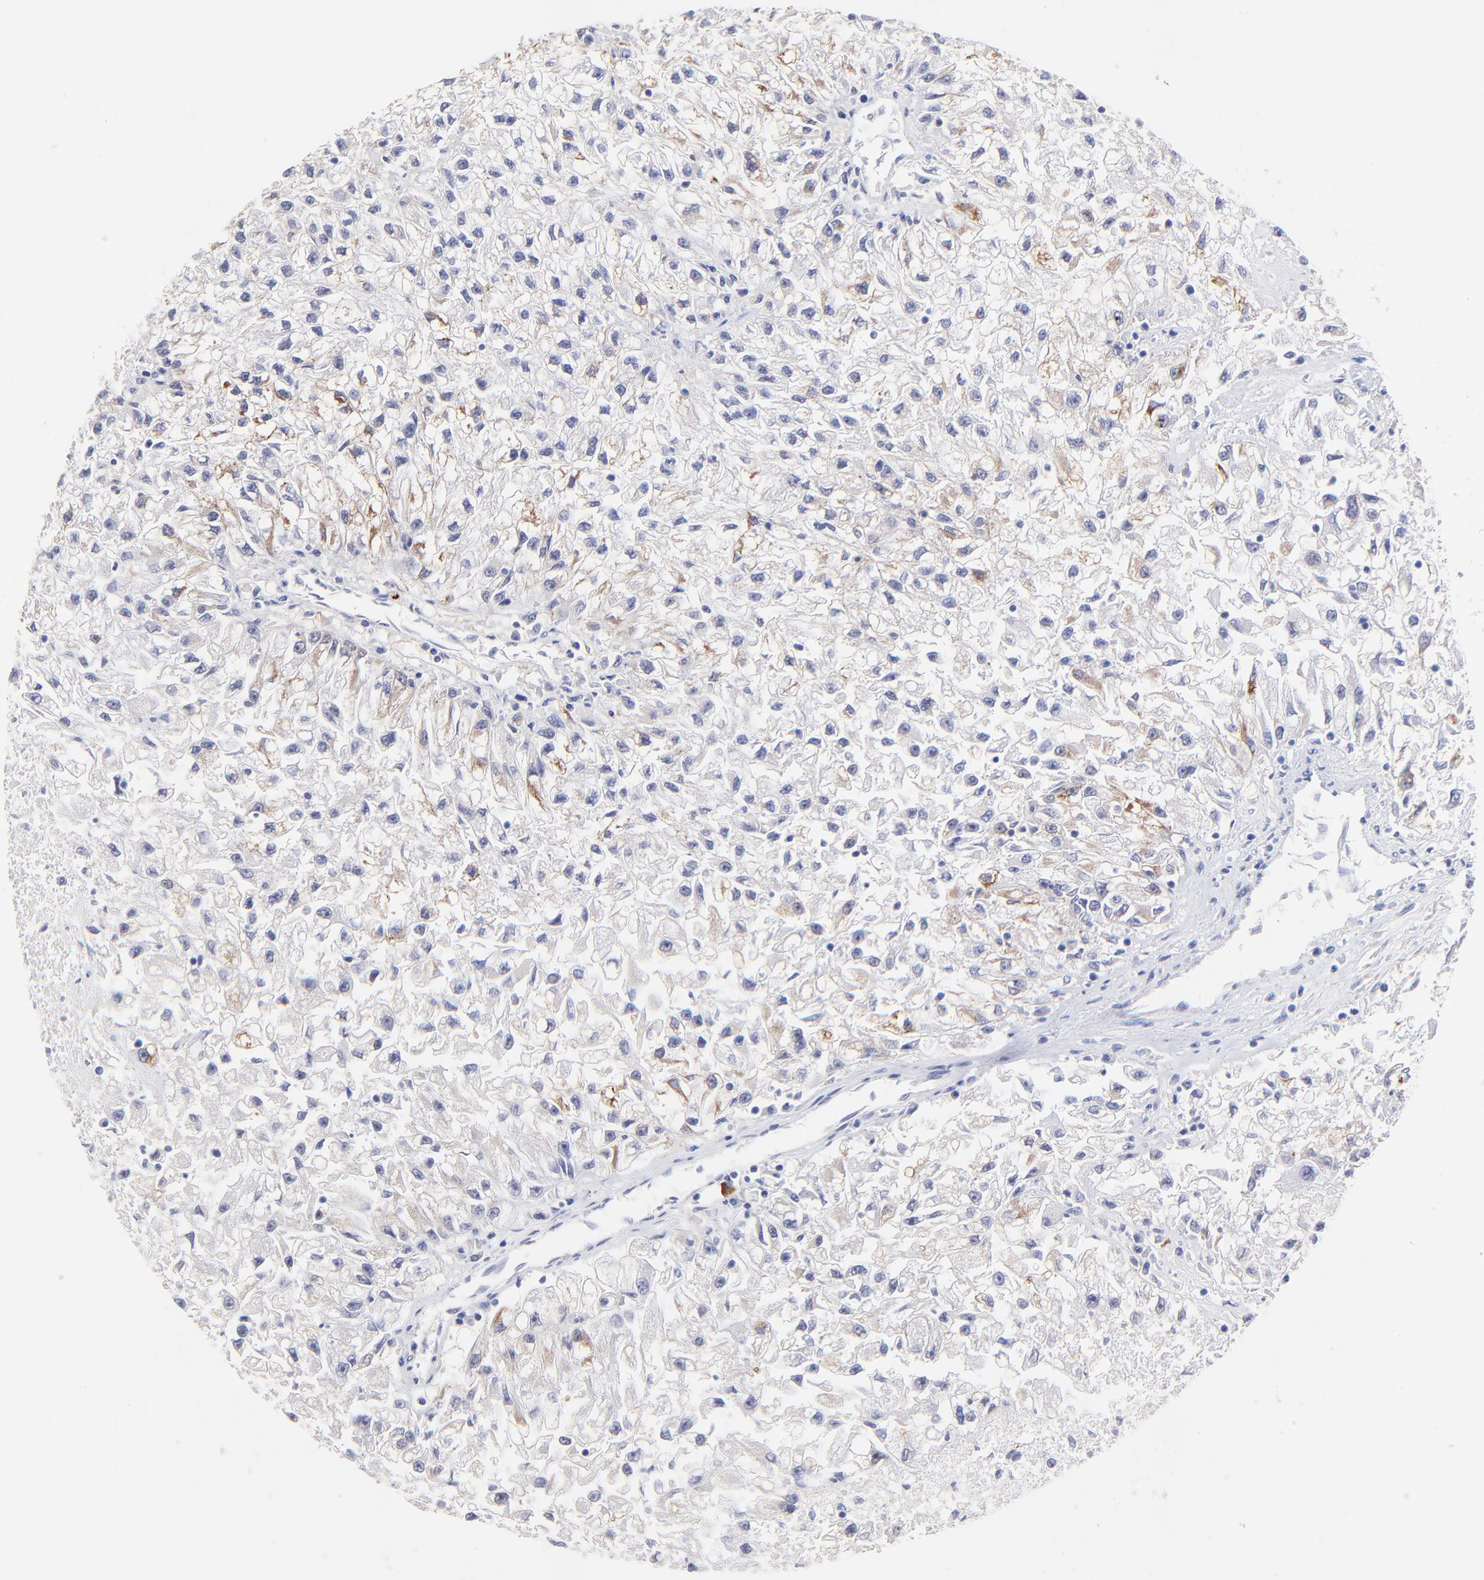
{"staining": {"intensity": "moderate", "quantity": "<25%", "location": "cytoplasmic/membranous"}, "tissue": "renal cancer", "cell_type": "Tumor cells", "image_type": "cancer", "snomed": [{"axis": "morphology", "description": "Adenocarcinoma, NOS"}, {"axis": "topography", "description": "Kidney"}], "caption": "Immunohistochemistry histopathology image of neoplastic tissue: renal cancer stained using IHC reveals low levels of moderate protein expression localized specifically in the cytoplasmic/membranous of tumor cells, appearing as a cytoplasmic/membranous brown color.", "gene": "ZNF747", "patient": {"sex": "male", "age": 59}}